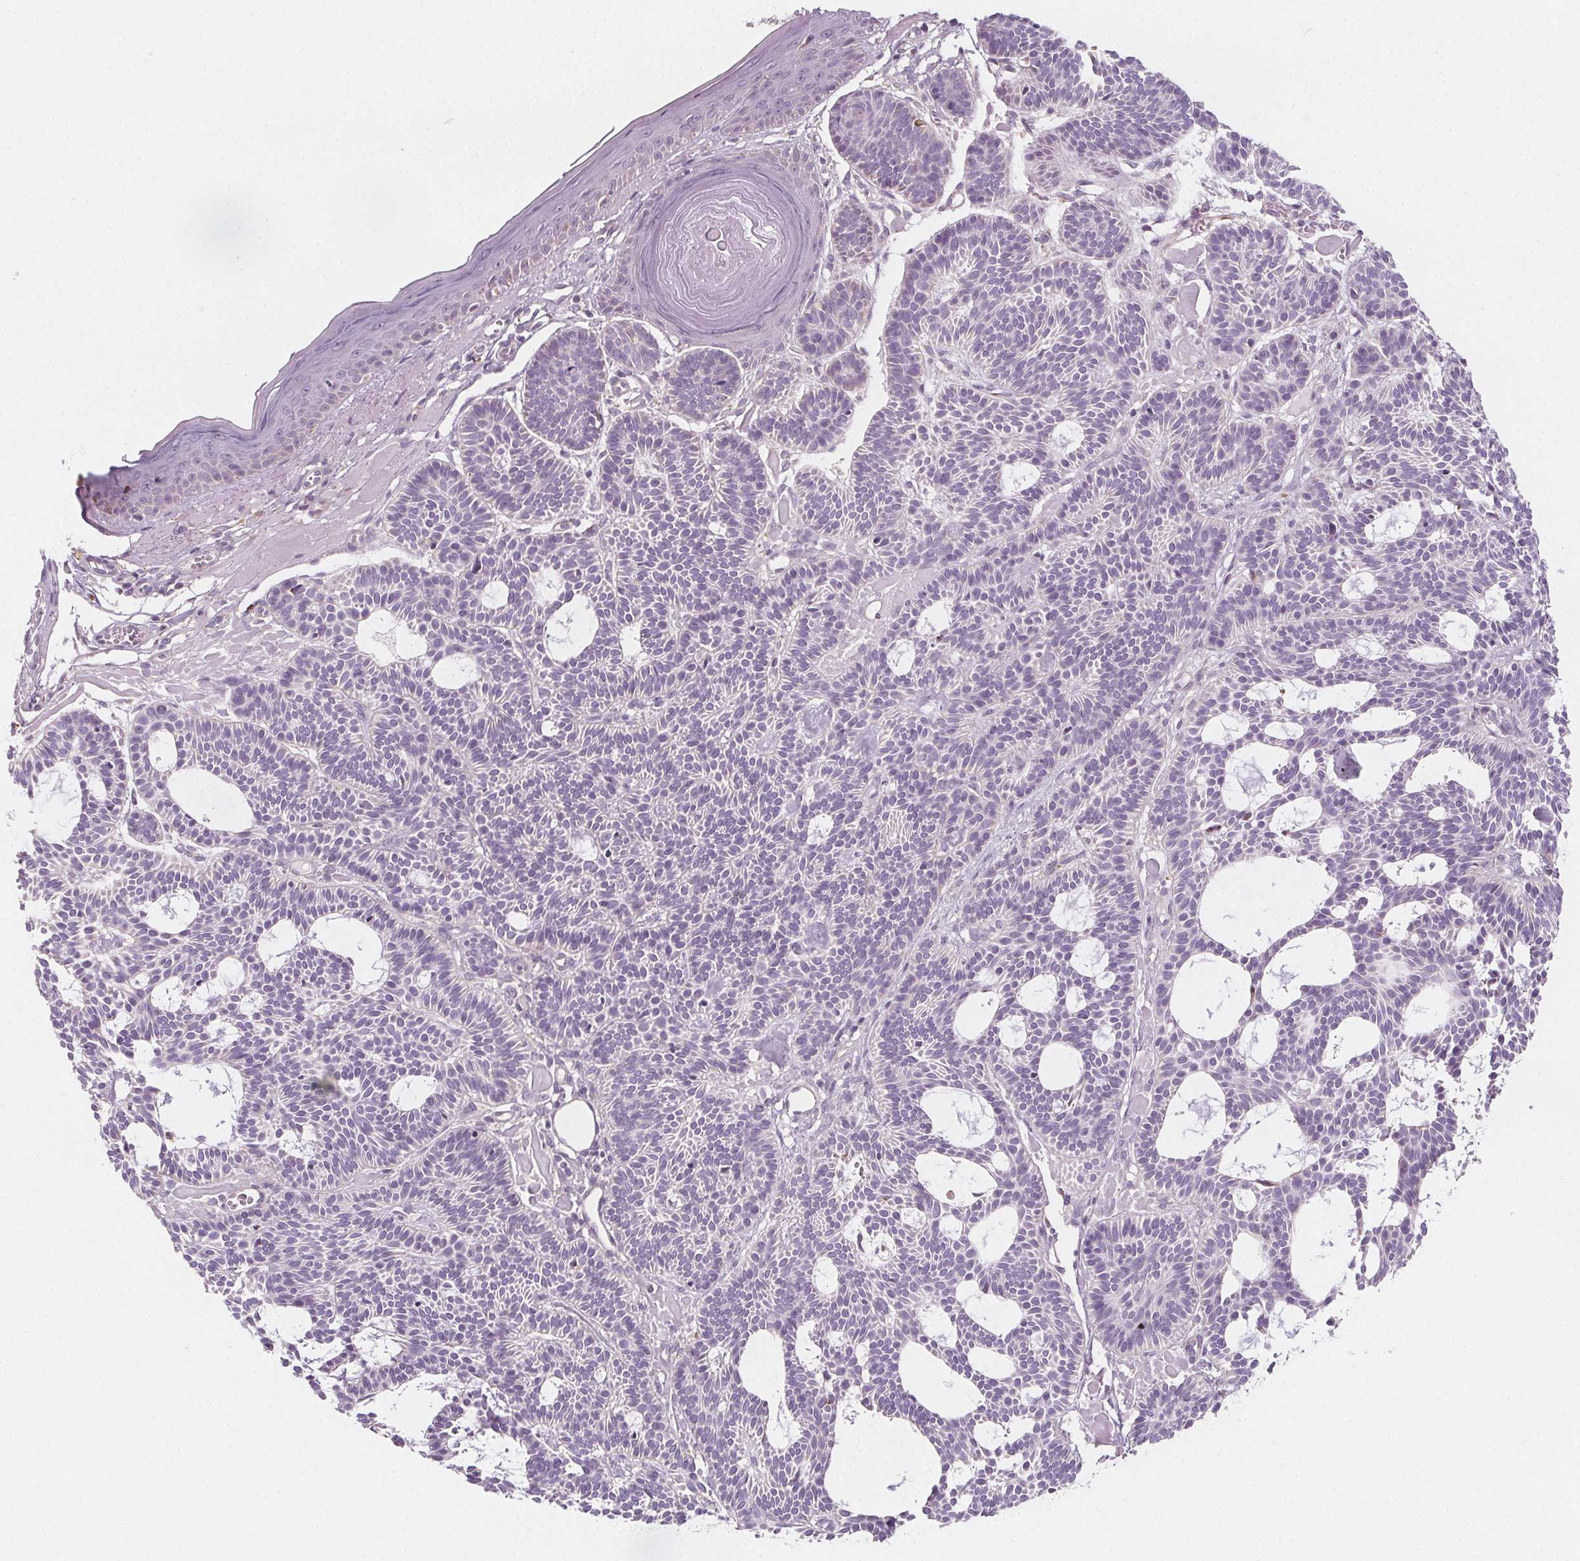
{"staining": {"intensity": "moderate", "quantity": "<25%", "location": "cytoplasmic/membranous"}, "tissue": "skin cancer", "cell_type": "Tumor cells", "image_type": "cancer", "snomed": [{"axis": "morphology", "description": "Basal cell carcinoma"}, {"axis": "topography", "description": "Skin"}], "caption": "Protein expression analysis of skin basal cell carcinoma exhibits moderate cytoplasmic/membranous expression in about <25% of tumor cells.", "gene": "IL17C", "patient": {"sex": "male", "age": 85}}